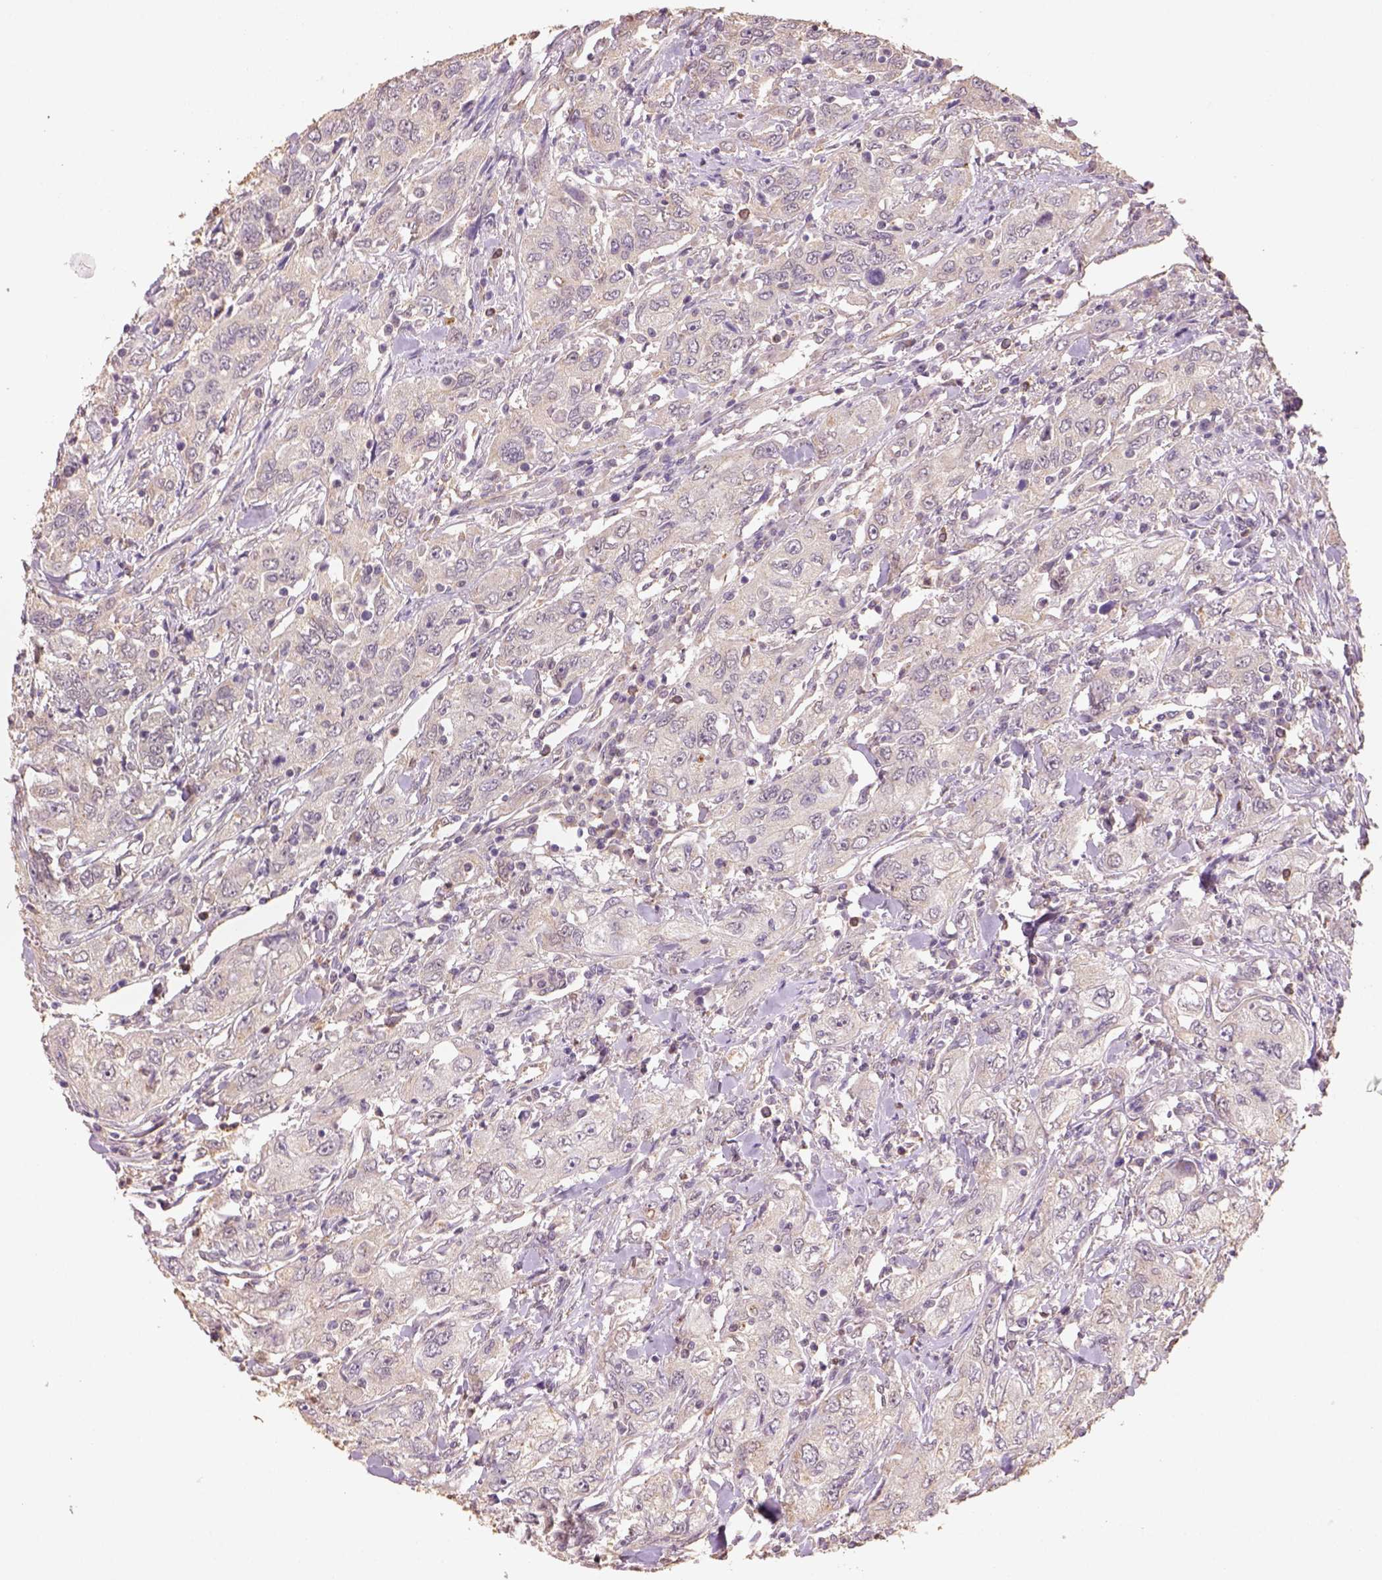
{"staining": {"intensity": "weak", "quantity": "<25%", "location": "cytoplasmic/membranous"}, "tissue": "urothelial cancer", "cell_type": "Tumor cells", "image_type": "cancer", "snomed": [{"axis": "morphology", "description": "Urothelial carcinoma, High grade"}, {"axis": "topography", "description": "Urinary bladder"}], "caption": "Immunohistochemistry histopathology image of urothelial cancer stained for a protein (brown), which reveals no positivity in tumor cells. (DAB (3,3'-diaminobenzidine) immunohistochemistry (IHC) visualized using brightfield microscopy, high magnification).", "gene": "AP2B1", "patient": {"sex": "male", "age": 76}}